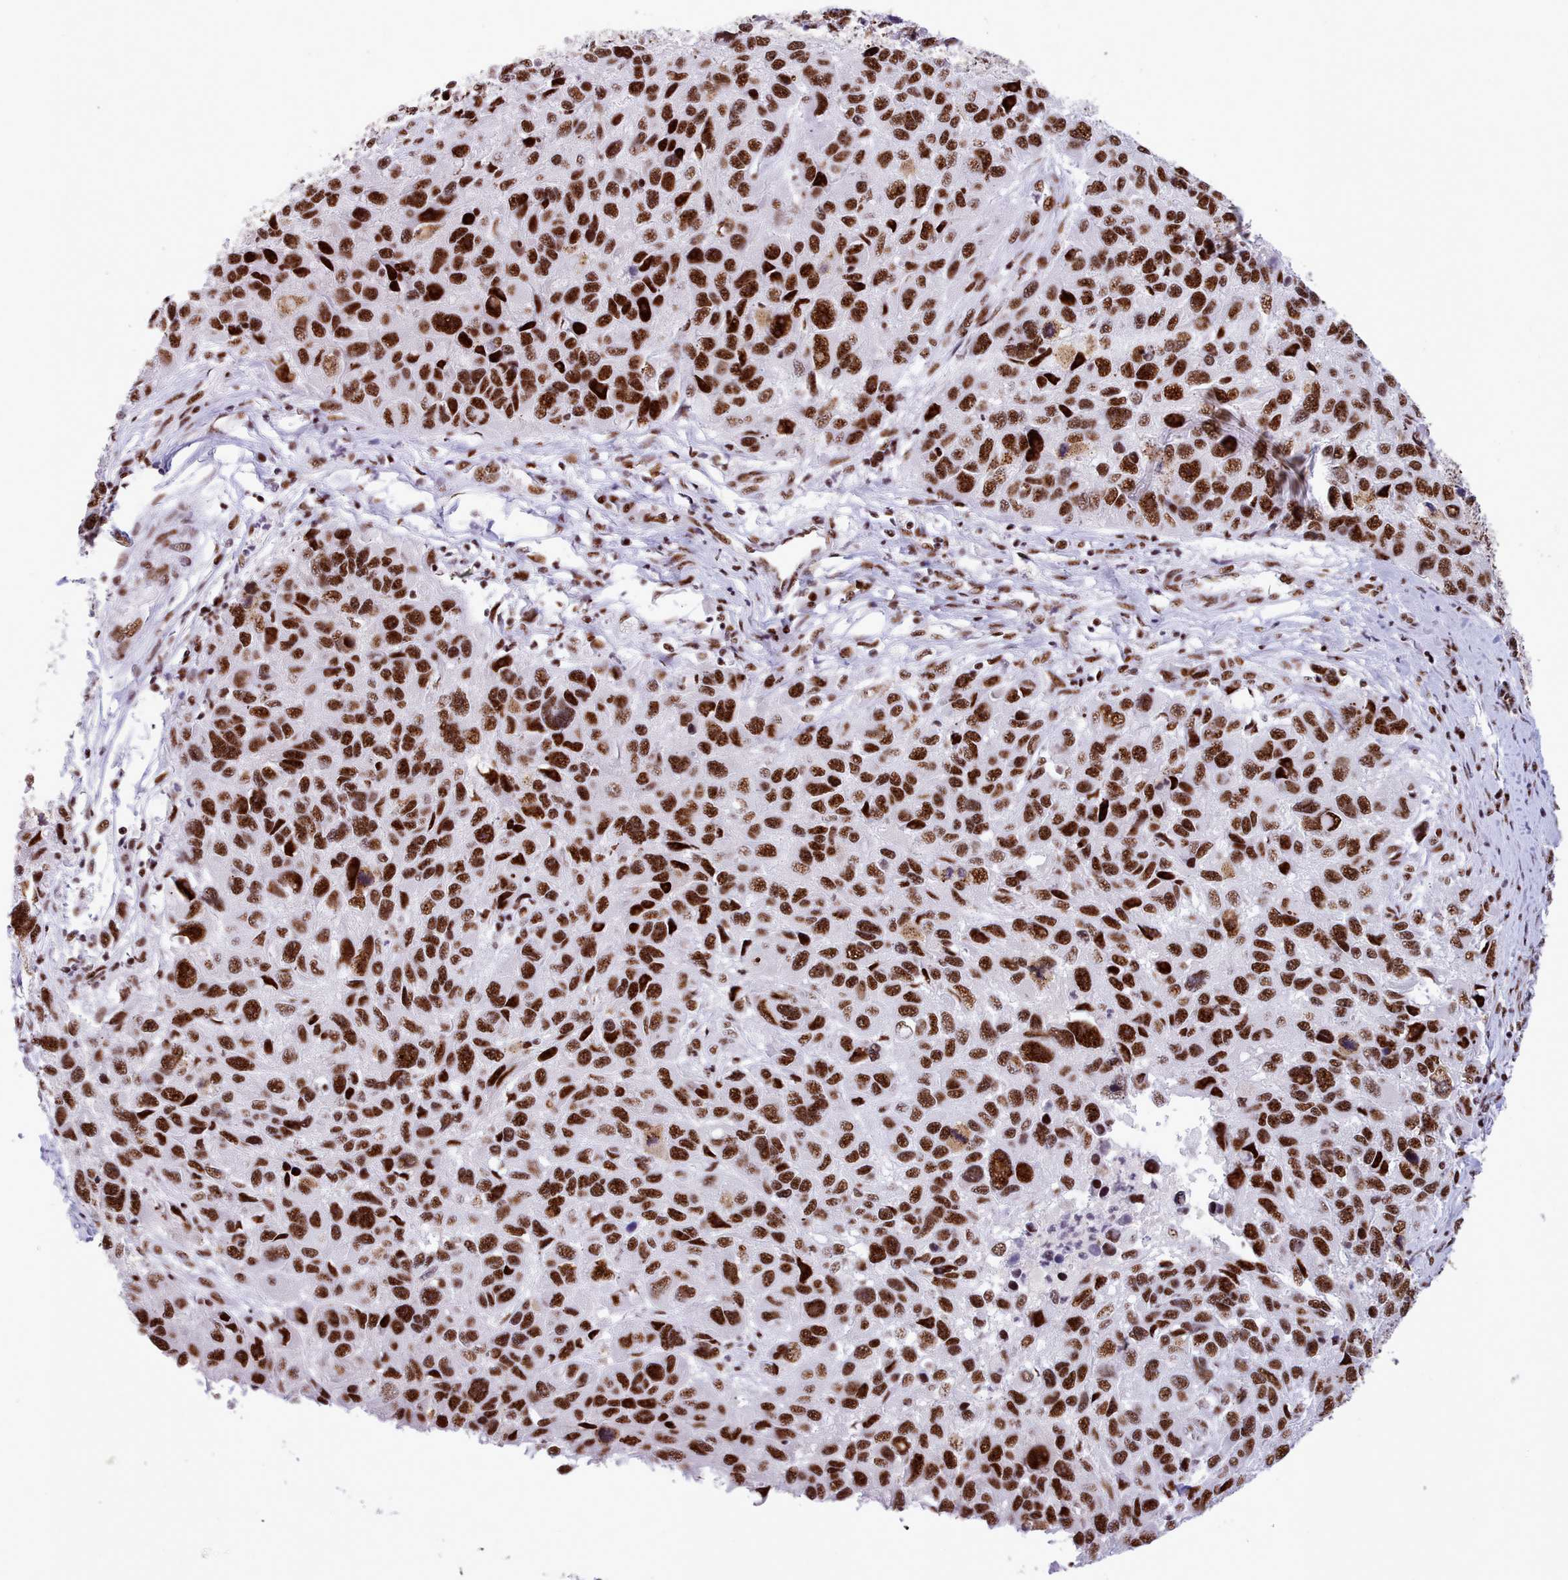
{"staining": {"intensity": "strong", "quantity": ">75%", "location": "nuclear"}, "tissue": "melanoma", "cell_type": "Tumor cells", "image_type": "cancer", "snomed": [{"axis": "morphology", "description": "Malignant melanoma, NOS"}, {"axis": "topography", "description": "Skin"}], "caption": "Strong nuclear staining for a protein is appreciated in about >75% of tumor cells of melanoma using immunohistochemistry (IHC).", "gene": "TMEM35B", "patient": {"sex": "male", "age": 53}}